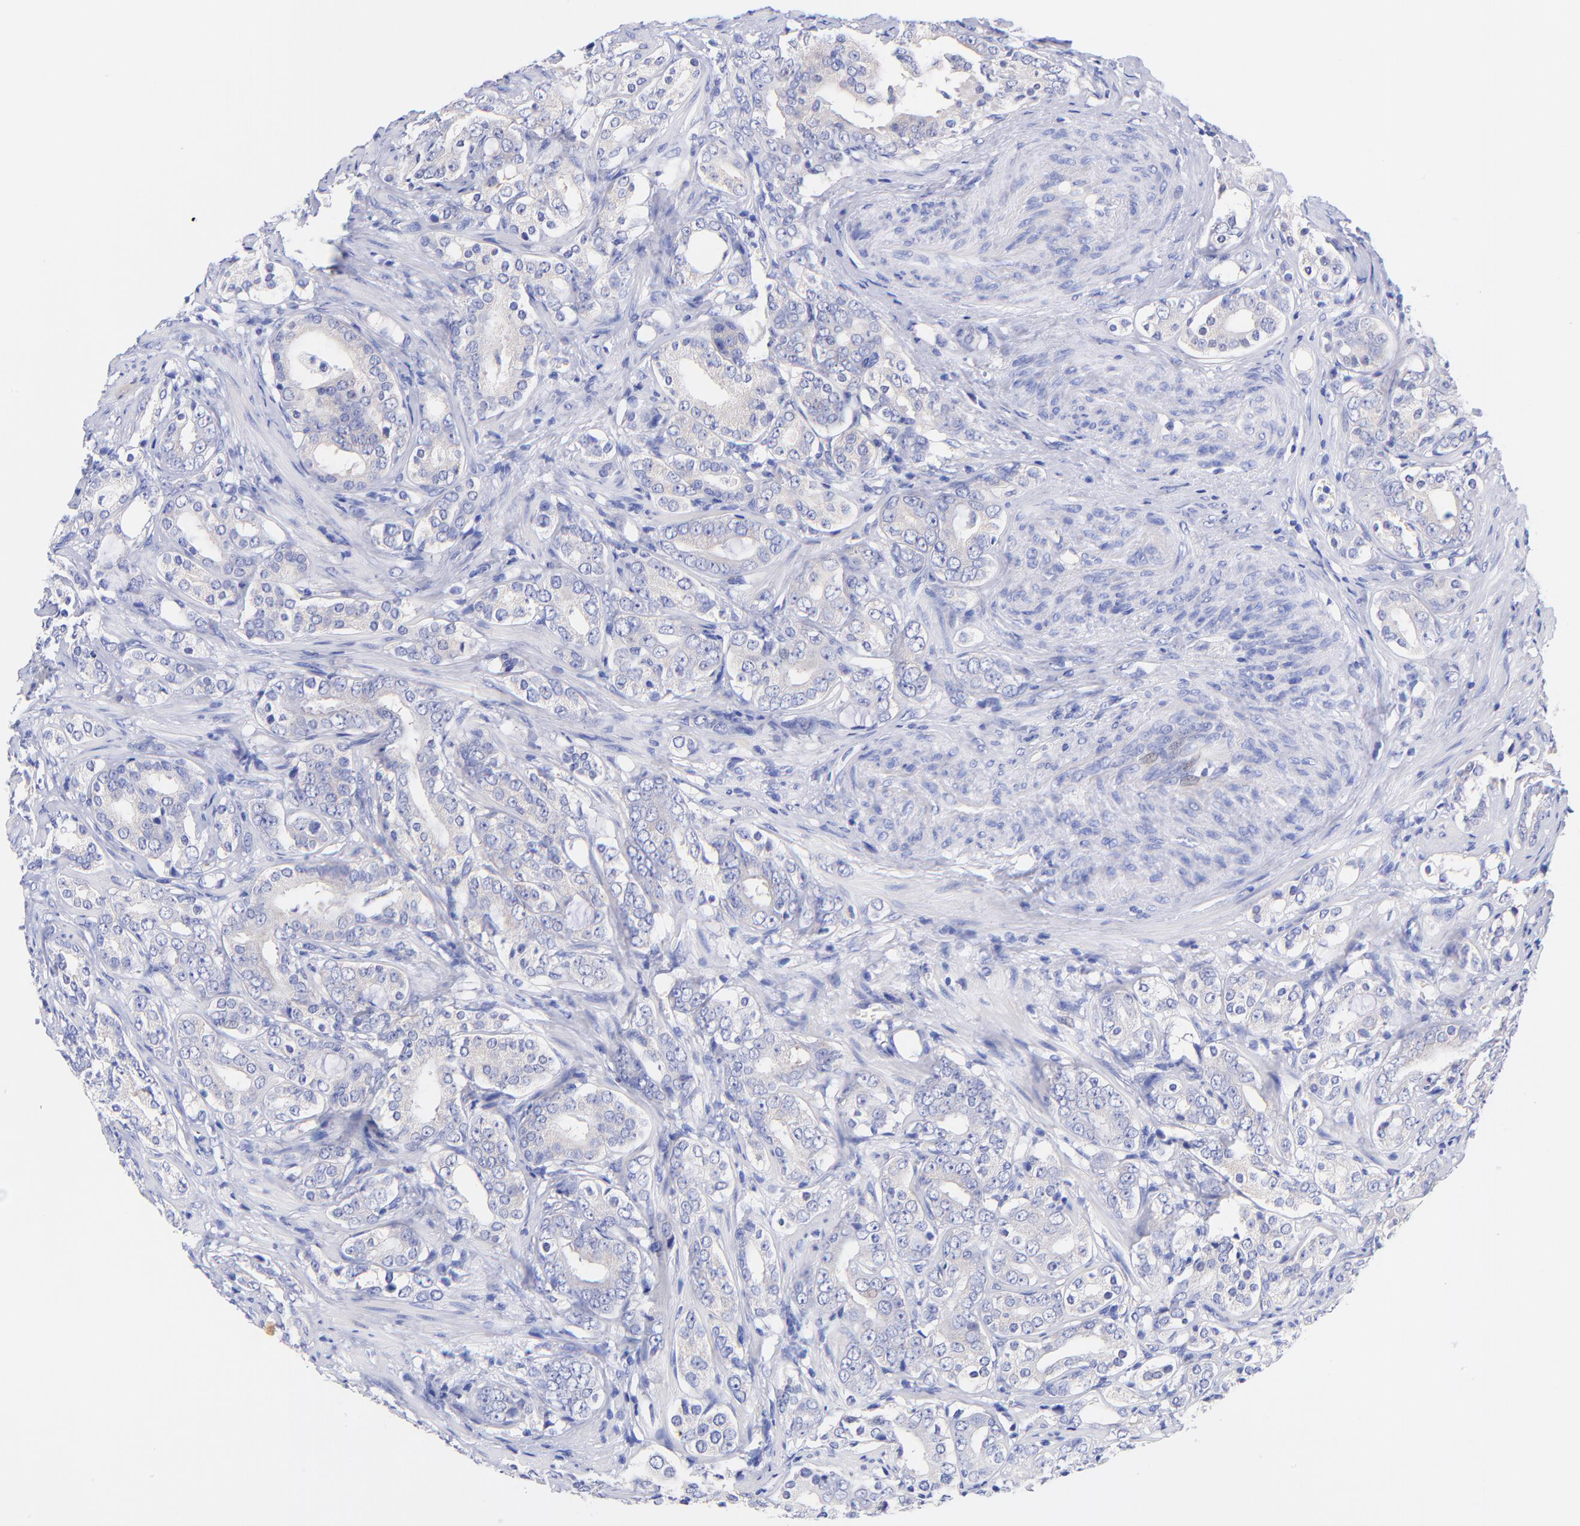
{"staining": {"intensity": "negative", "quantity": "none", "location": "none"}, "tissue": "prostate cancer", "cell_type": "Tumor cells", "image_type": "cancer", "snomed": [{"axis": "morphology", "description": "Adenocarcinoma, Low grade"}, {"axis": "topography", "description": "Prostate"}], "caption": "Micrograph shows no significant protein staining in tumor cells of prostate cancer.", "gene": "GPHN", "patient": {"sex": "male", "age": 59}}